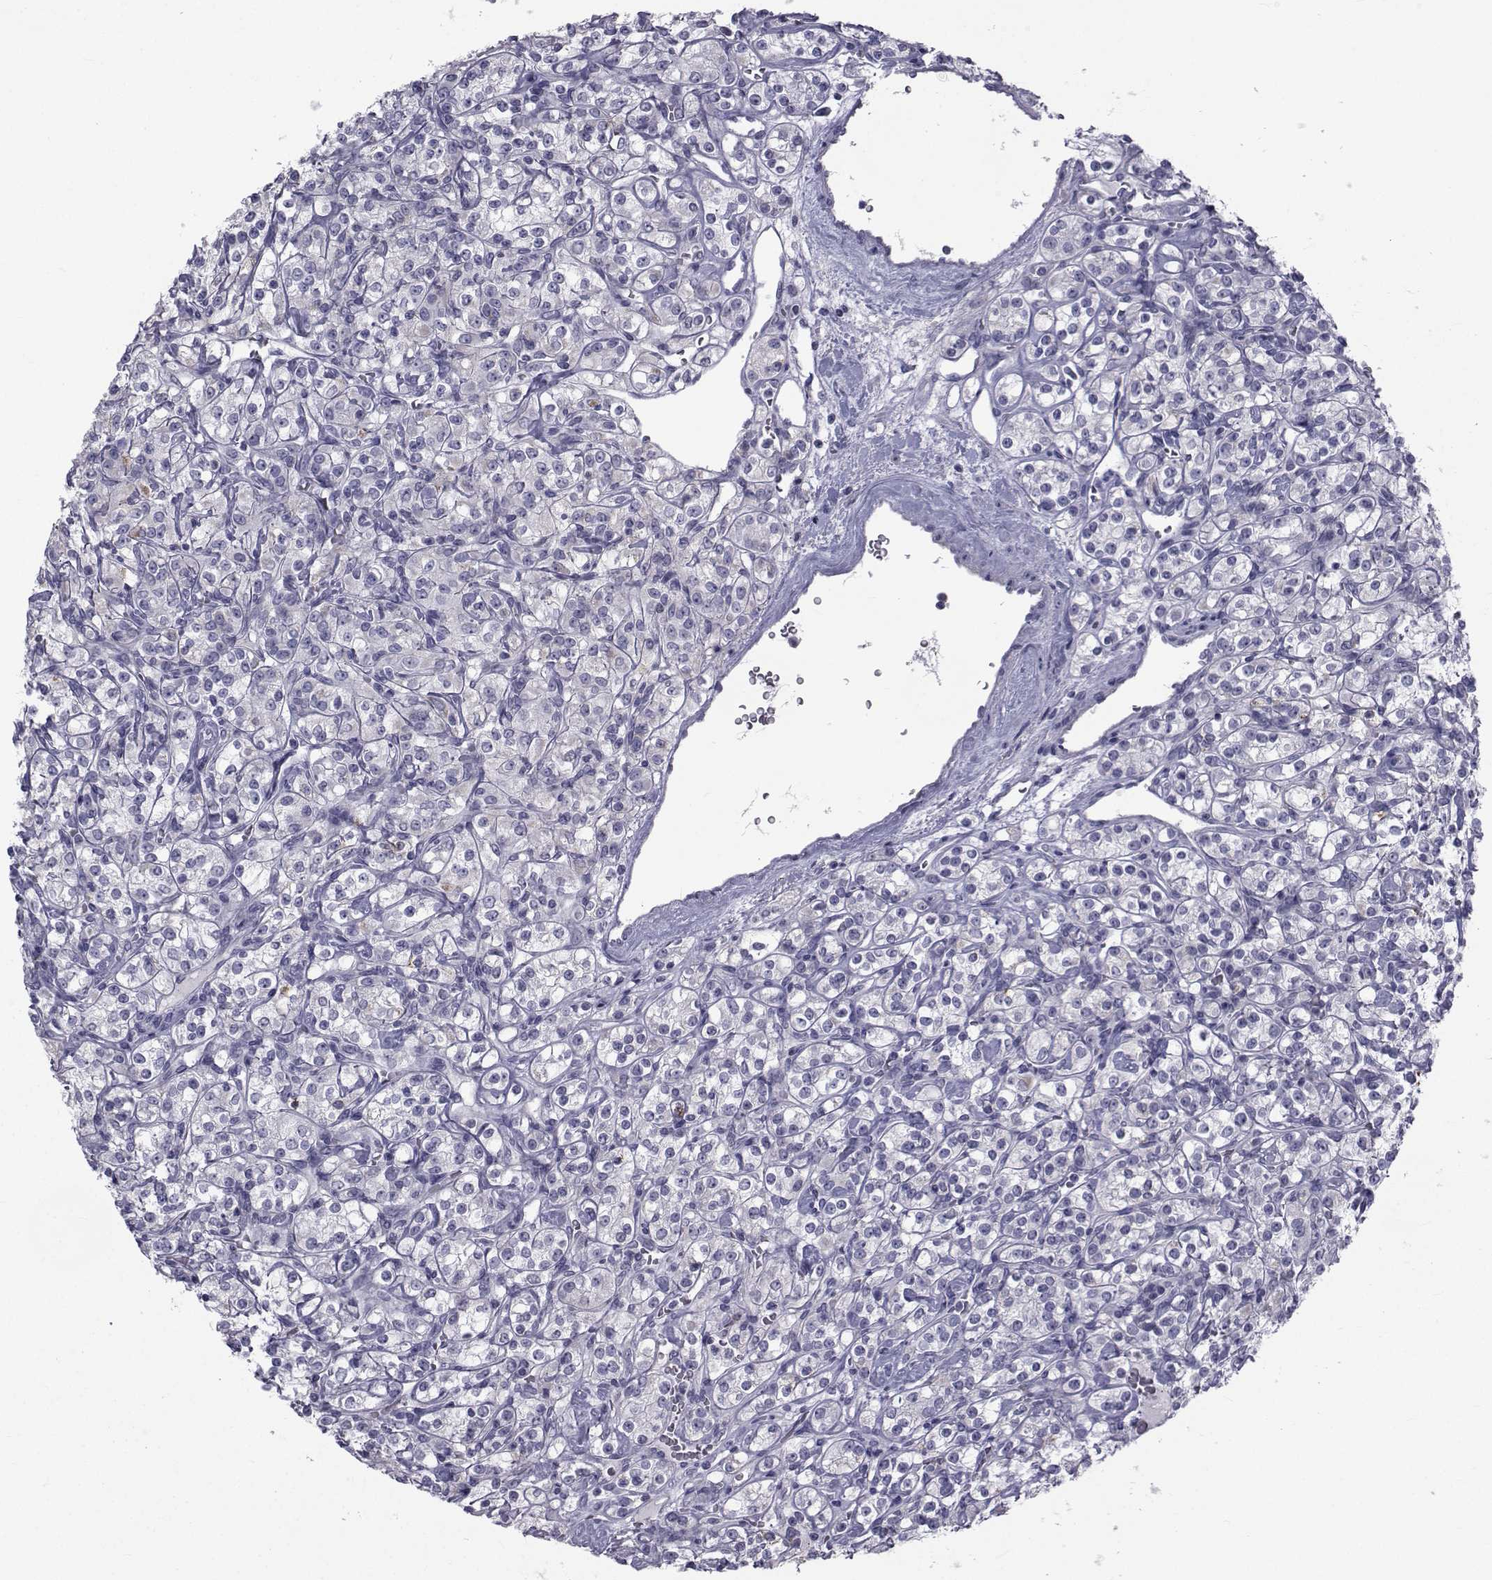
{"staining": {"intensity": "negative", "quantity": "none", "location": "none"}, "tissue": "renal cancer", "cell_type": "Tumor cells", "image_type": "cancer", "snomed": [{"axis": "morphology", "description": "Adenocarcinoma, NOS"}, {"axis": "topography", "description": "Kidney"}], "caption": "An image of renal adenocarcinoma stained for a protein reveals no brown staining in tumor cells.", "gene": "FDXR", "patient": {"sex": "male", "age": 77}}